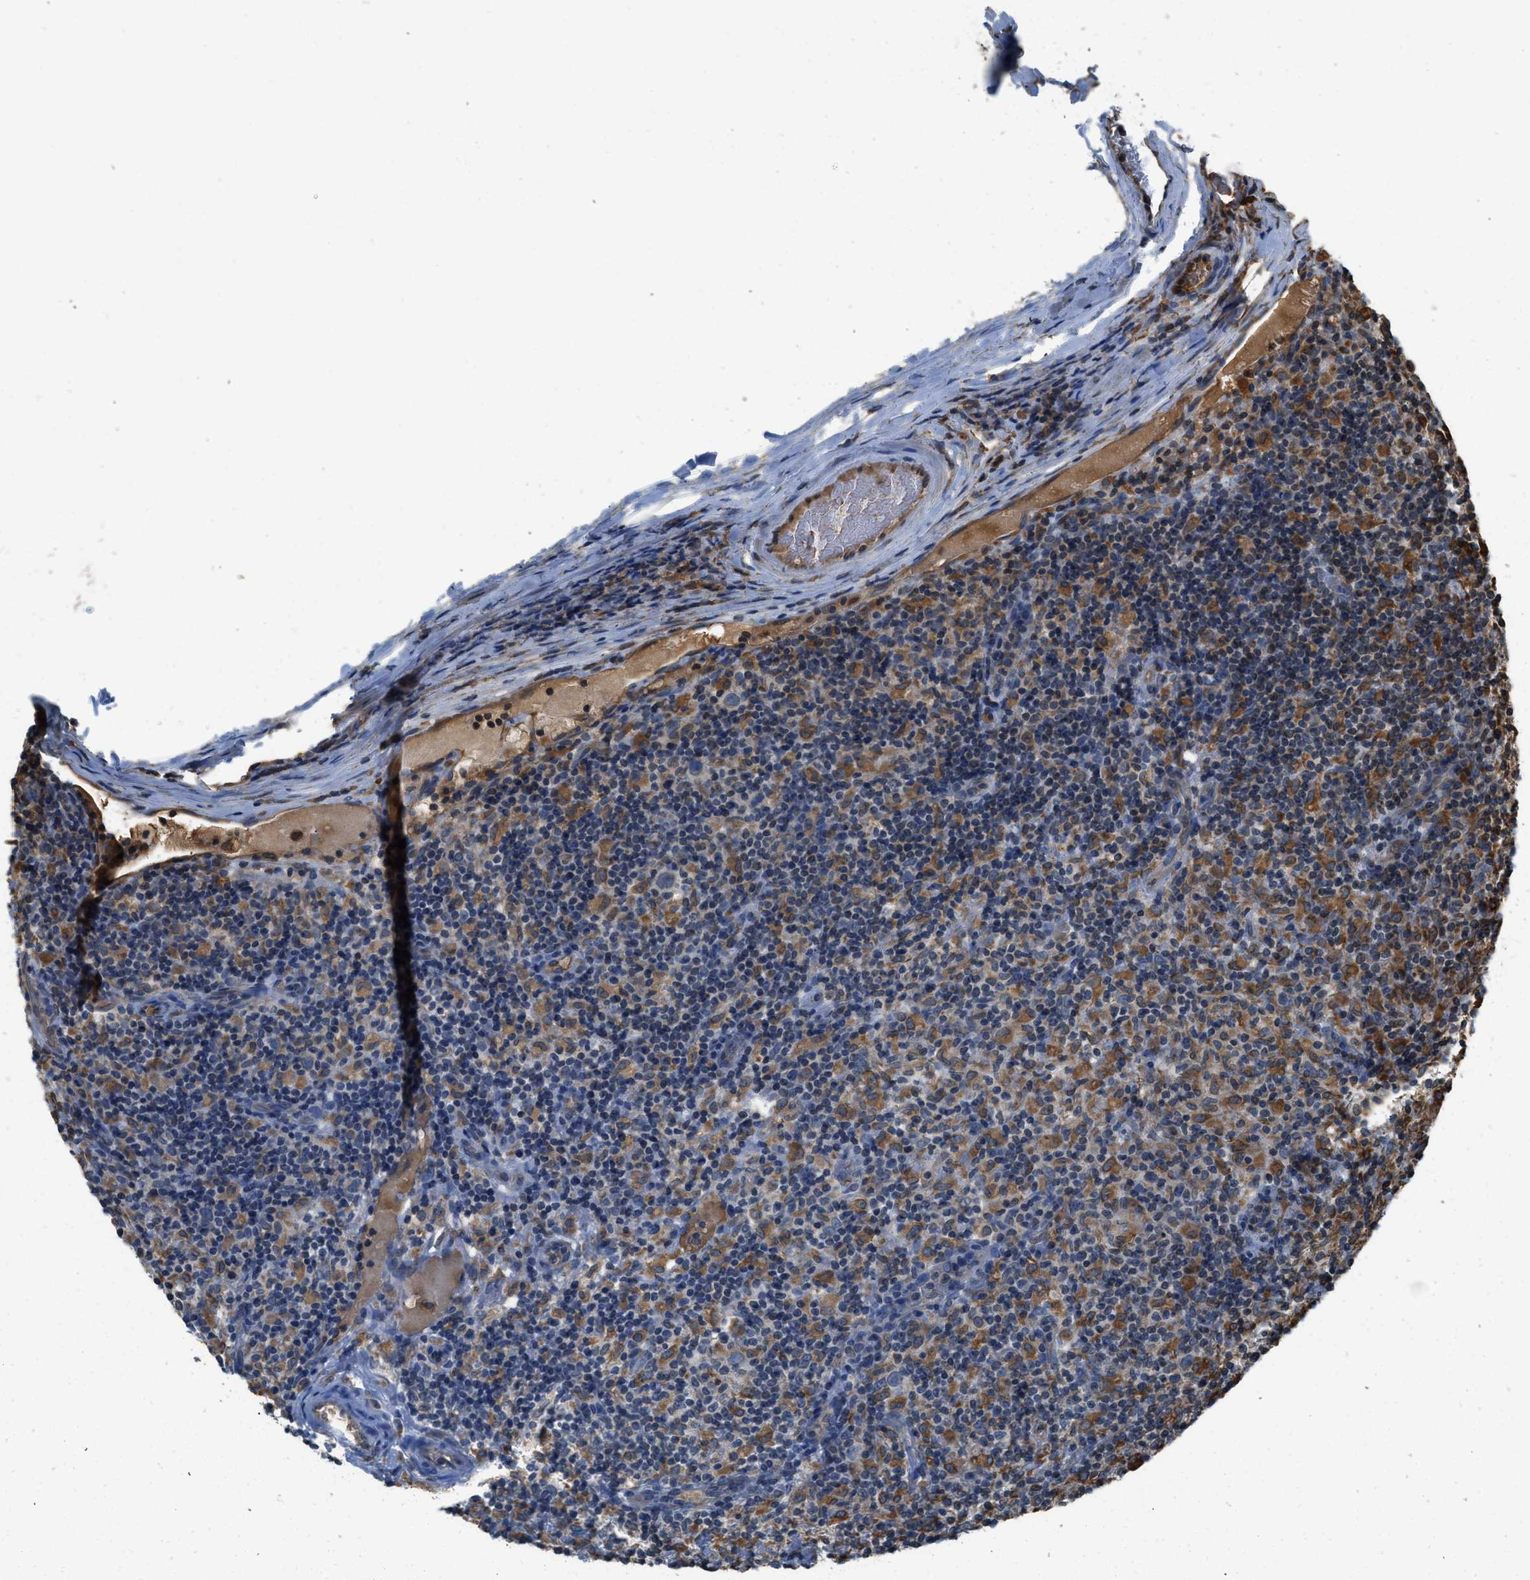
{"staining": {"intensity": "negative", "quantity": "none", "location": "none"}, "tissue": "lymphoma", "cell_type": "Tumor cells", "image_type": "cancer", "snomed": [{"axis": "morphology", "description": "Hodgkin's disease, NOS"}, {"axis": "topography", "description": "Lymph node"}], "caption": "Tumor cells show no significant protein staining in Hodgkin's disease.", "gene": "BCAP31", "patient": {"sex": "male", "age": 70}}